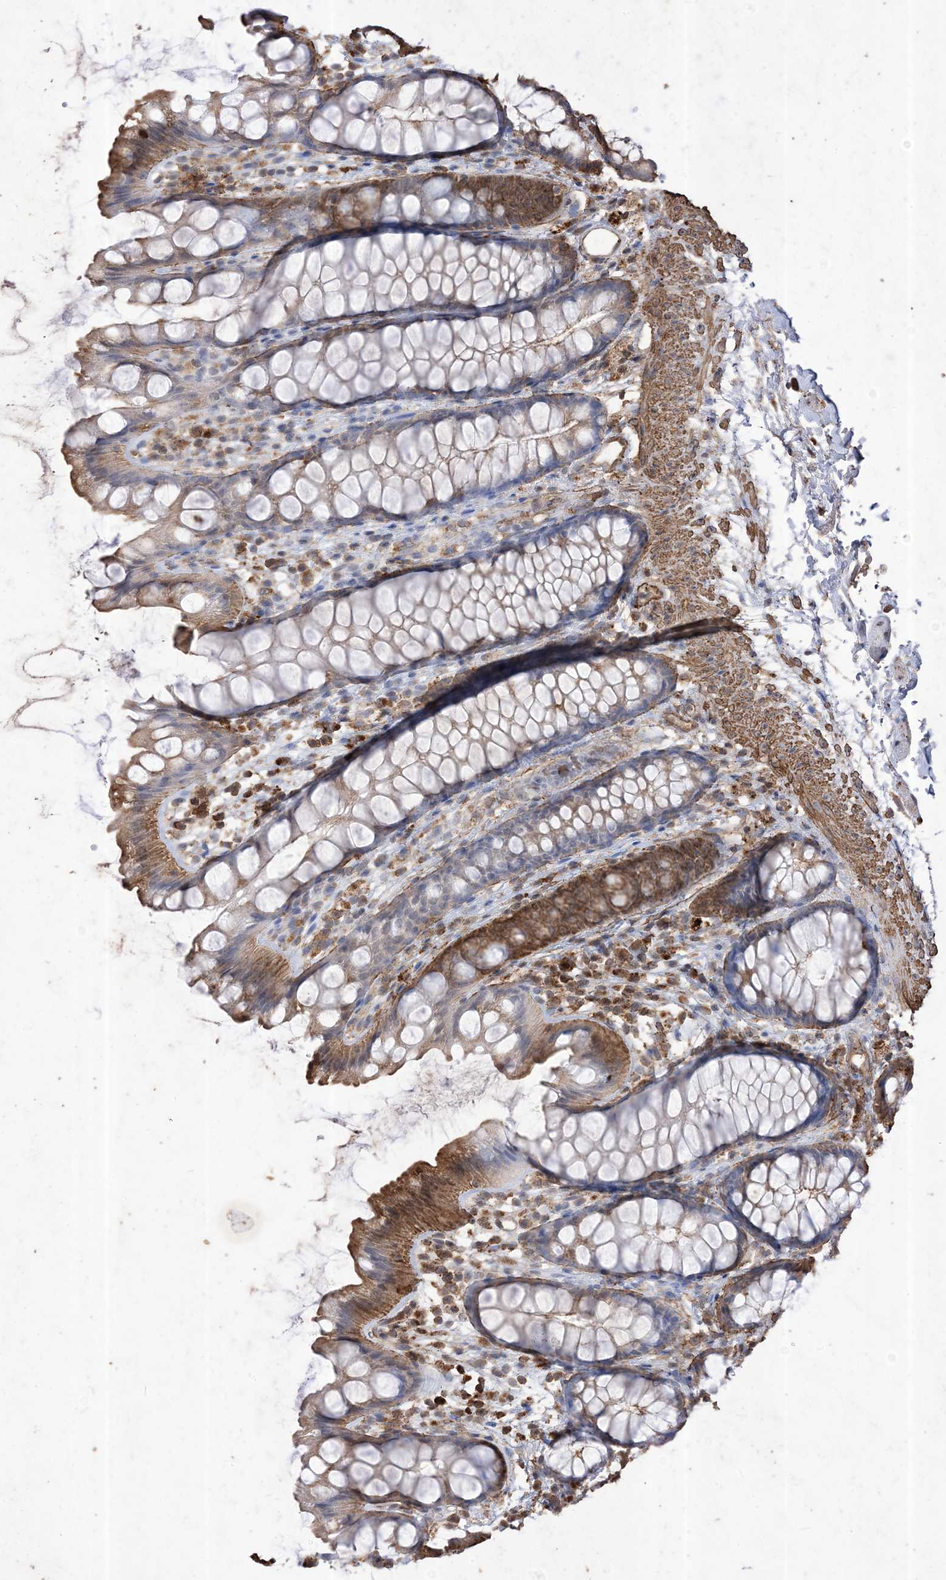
{"staining": {"intensity": "moderate", "quantity": "<25%", "location": "cytoplasmic/membranous"}, "tissue": "rectum", "cell_type": "Glandular cells", "image_type": "normal", "snomed": [{"axis": "morphology", "description": "Normal tissue, NOS"}, {"axis": "topography", "description": "Rectum"}], "caption": "Moderate cytoplasmic/membranous expression is present in approximately <25% of glandular cells in benign rectum. (IHC, brightfield microscopy, high magnification).", "gene": "HPS4", "patient": {"sex": "female", "age": 65}}